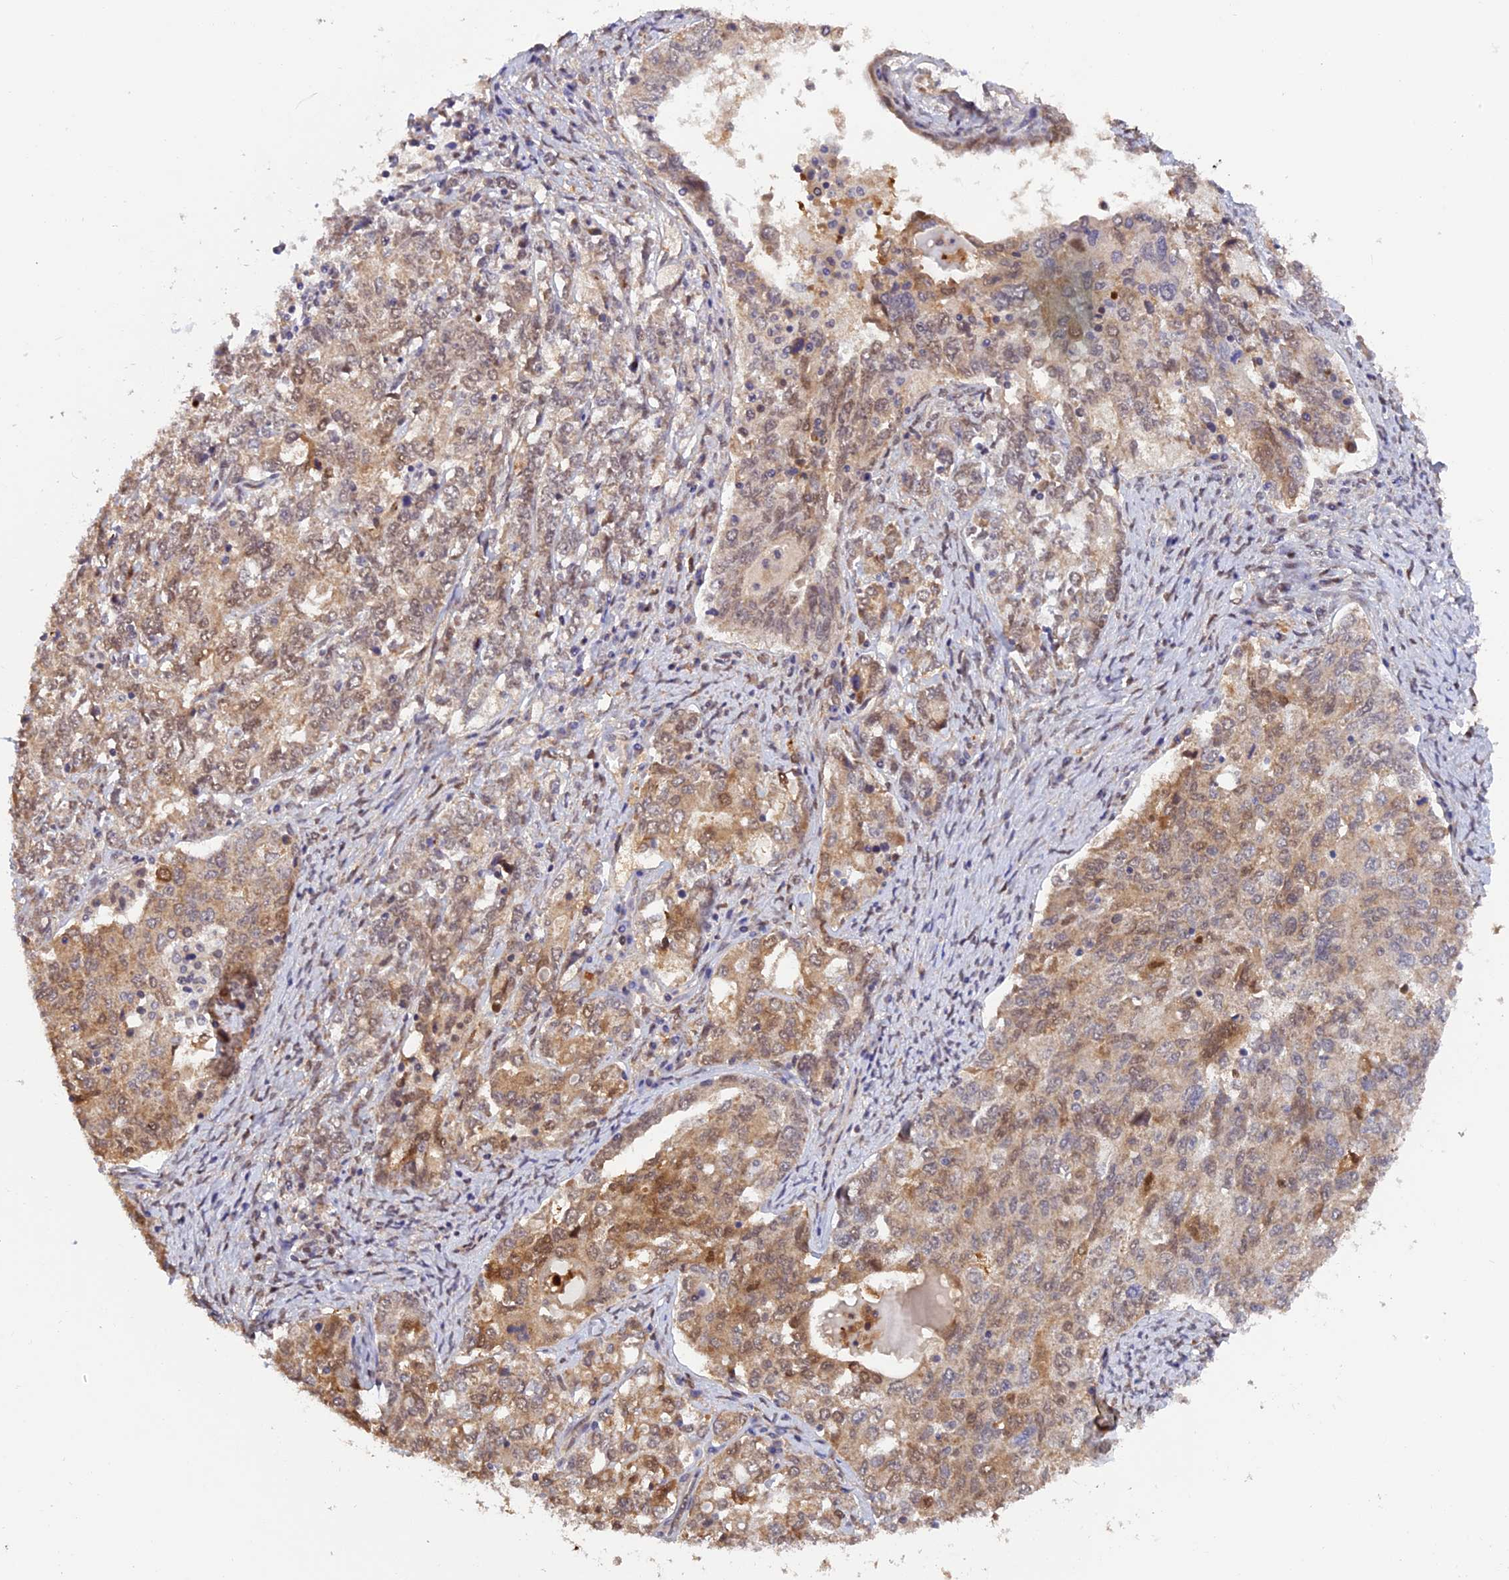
{"staining": {"intensity": "moderate", "quantity": ">75%", "location": "cytoplasmic/membranous,nuclear"}, "tissue": "ovarian cancer", "cell_type": "Tumor cells", "image_type": "cancer", "snomed": [{"axis": "morphology", "description": "Carcinoma, endometroid"}, {"axis": "topography", "description": "Ovary"}], "caption": "Endometroid carcinoma (ovarian) stained for a protein demonstrates moderate cytoplasmic/membranous and nuclear positivity in tumor cells.", "gene": "MNS1", "patient": {"sex": "female", "age": 62}}